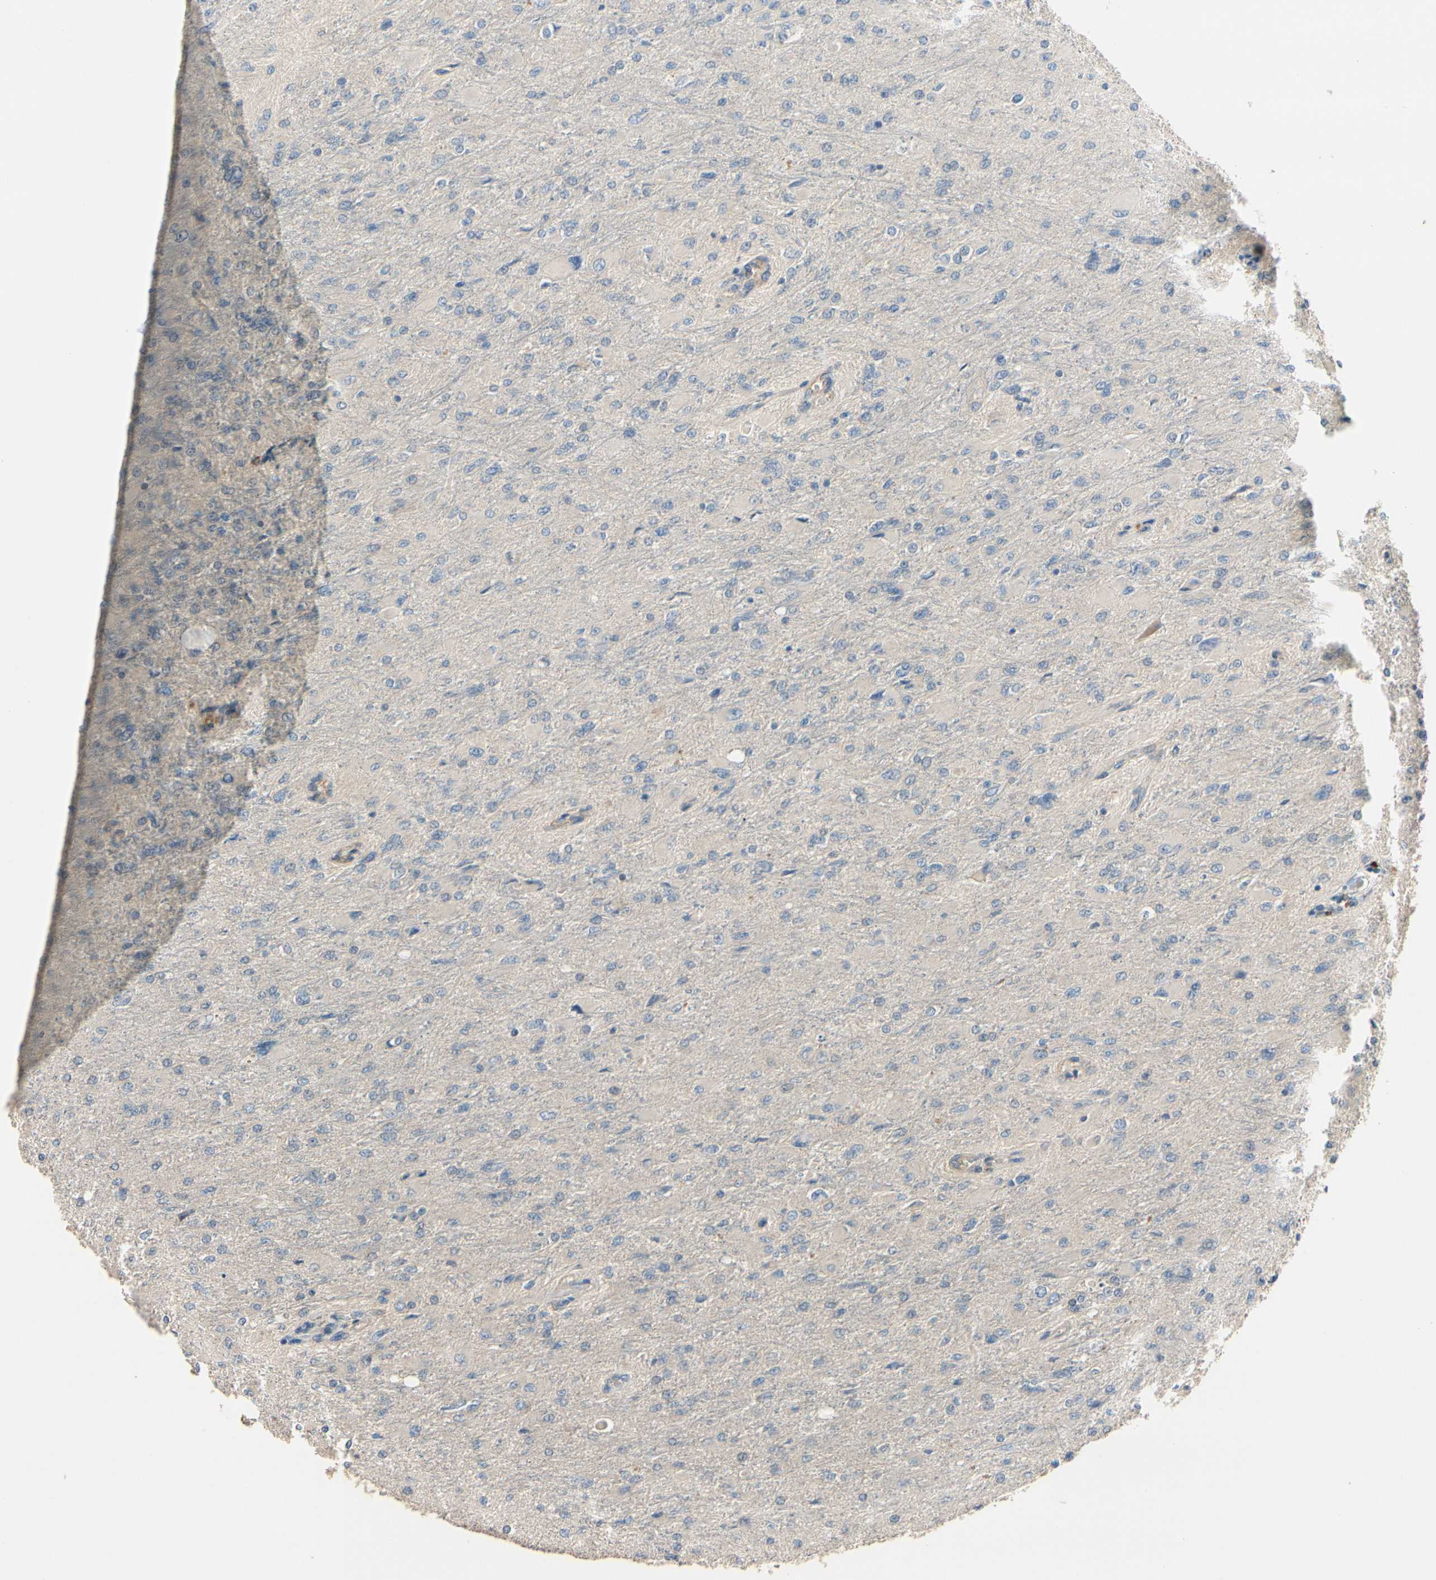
{"staining": {"intensity": "negative", "quantity": "none", "location": "none"}, "tissue": "glioma", "cell_type": "Tumor cells", "image_type": "cancer", "snomed": [{"axis": "morphology", "description": "Glioma, malignant, High grade"}, {"axis": "topography", "description": "Cerebral cortex"}], "caption": "This image is of glioma stained with IHC to label a protein in brown with the nuclei are counter-stained blue. There is no staining in tumor cells.", "gene": "SIGLEC5", "patient": {"sex": "female", "age": 36}}